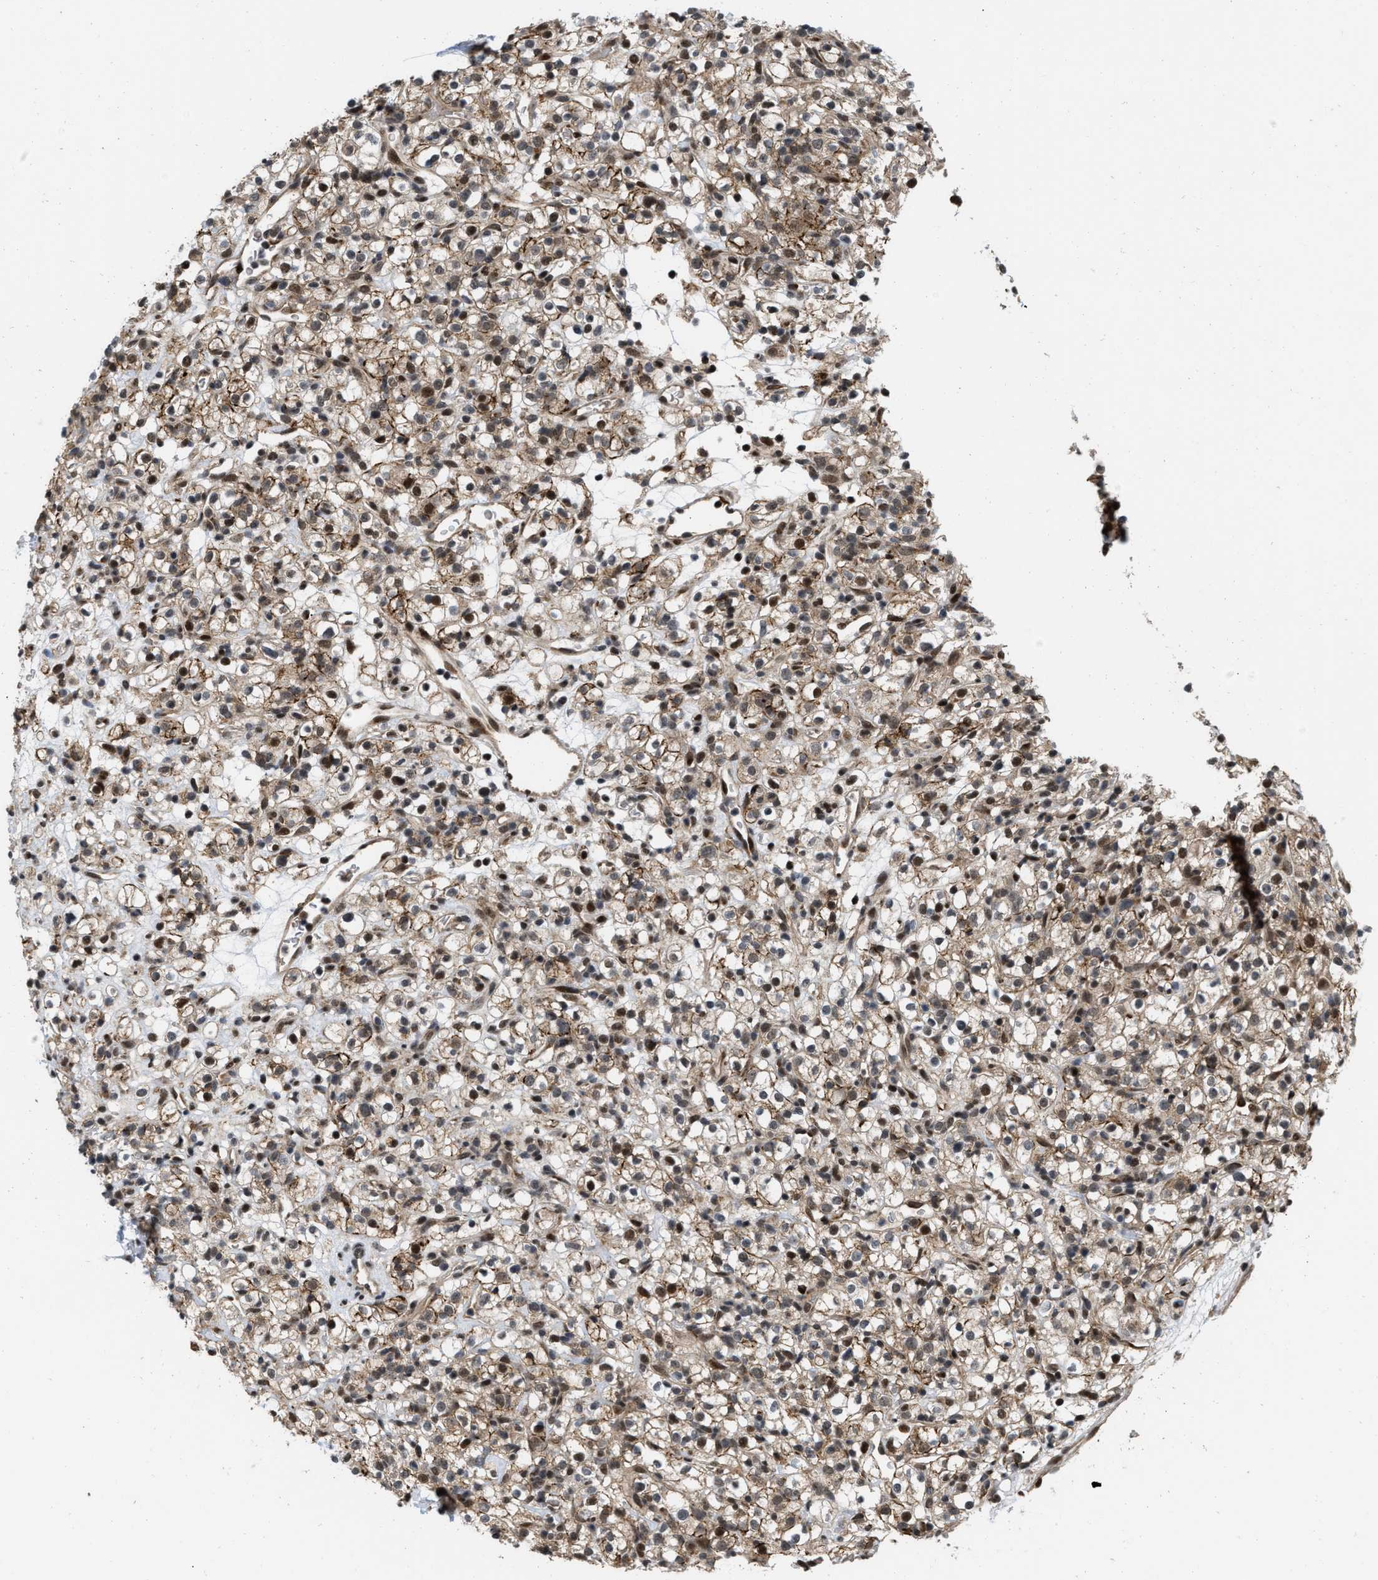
{"staining": {"intensity": "moderate", "quantity": ">75%", "location": "cytoplasmic/membranous,nuclear"}, "tissue": "renal cancer", "cell_type": "Tumor cells", "image_type": "cancer", "snomed": [{"axis": "morphology", "description": "Normal tissue, NOS"}, {"axis": "morphology", "description": "Adenocarcinoma, NOS"}, {"axis": "topography", "description": "Kidney"}], "caption": "This is a histology image of immunohistochemistry (IHC) staining of renal cancer (adenocarcinoma), which shows moderate positivity in the cytoplasmic/membranous and nuclear of tumor cells.", "gene": "ANKRD11", "patient": {"sex": "female", "age": 72}}